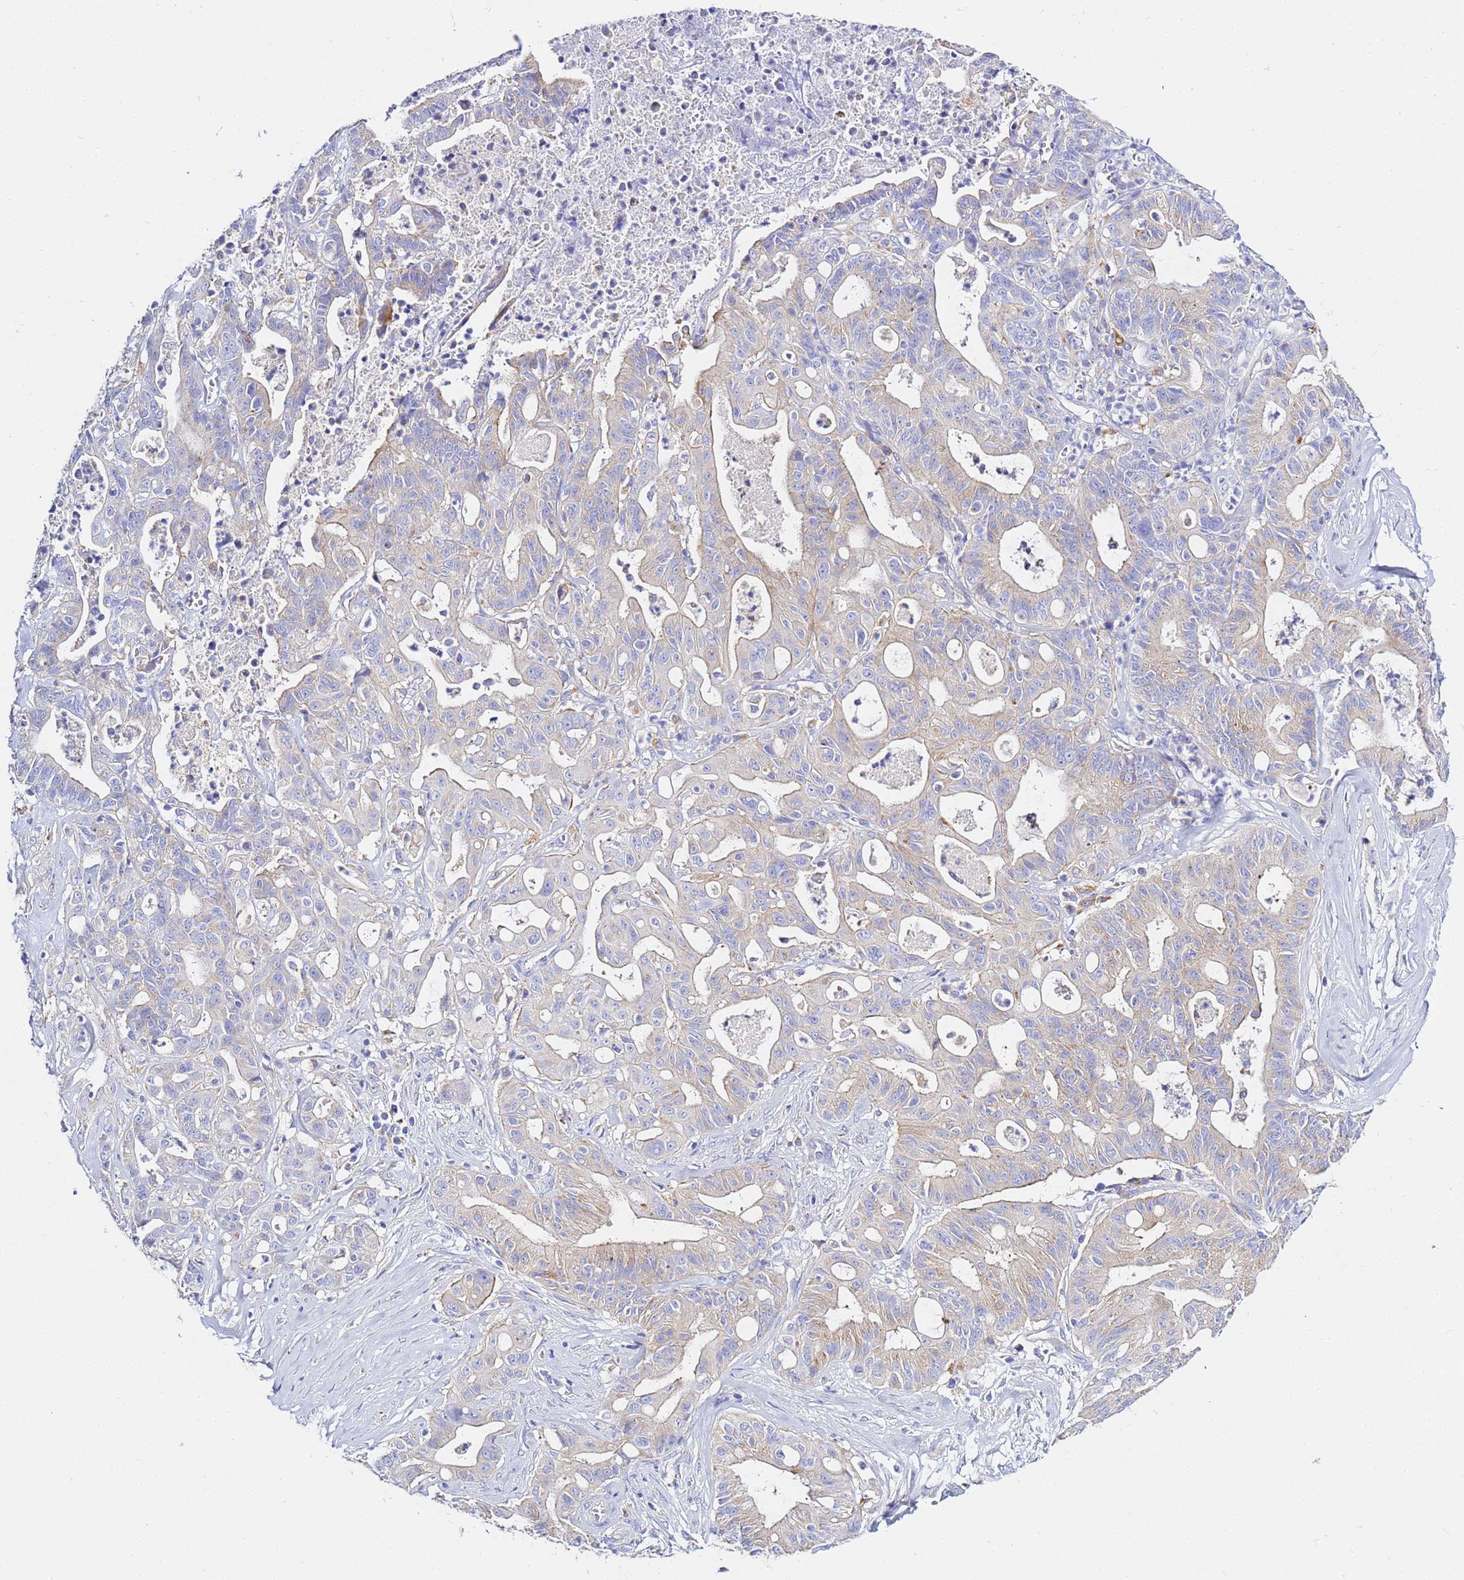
{"staining": {"intensity": "weak", "quantity": "<25%", "location": "cytoplasmic/membranous"}, "tissue": "ovarian cancer", "cell_type": "Tumor cells", "image_type": "cancer", "snomed": [{"axis": "morphology", "description": "Cystadenocarcinoma, mucinous, NOS"}, {"axis": "topography", "description": "Ovary"}], "caption": "An immunohistochemistry (IHC) micrograph of ovarian cancer (mucinous cystadenocarcinoma) is shown. There is no staining in tumor cells of ovarian cancer (mucinous cystadenocarcinoma).", "gene": "VTI1B", "patient": {"sex": "female", "age": 70}}